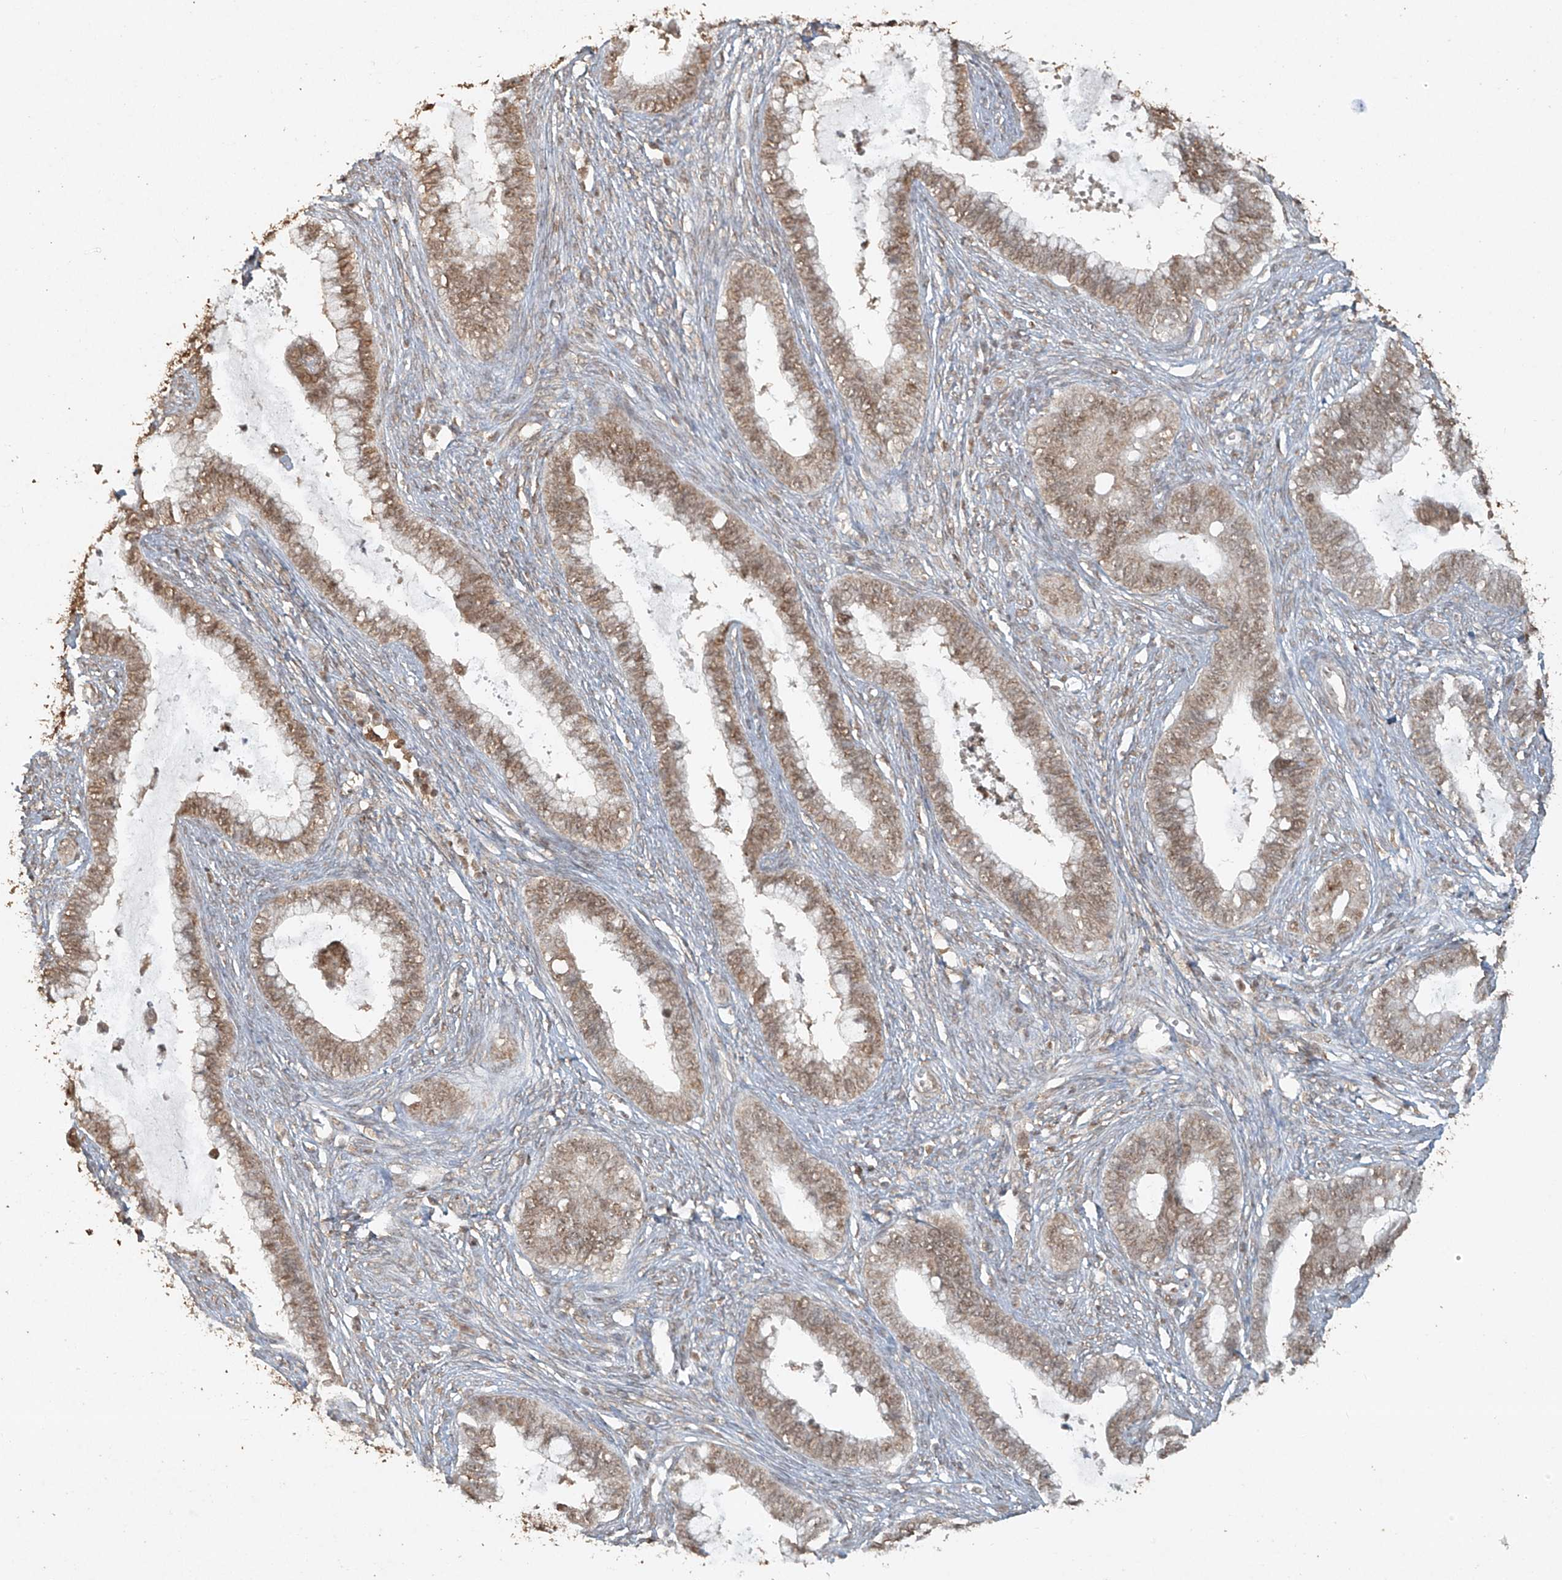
{"staining": {"intensity": "moderate", "quantity": ">75%", "location": "cytoplasmic/membranous,nuclear"}, "tissue": "cervical cancer", "cell_type": "Tumor cells", "image_type": "cancer", "snomed": [{"axis": "morphology", "description": "Adenocarcinoma, NOS"}, {"axis": "topography", "description": "Cervix"}], "caption": "An image of cervical adenocarcinoma stained for a protein shows moderate cytoplasmic/membranous and nuclear brown staining in tumor cells.", "gene": "TIGAR", "patient": {"sex": "female", "age": 44}}